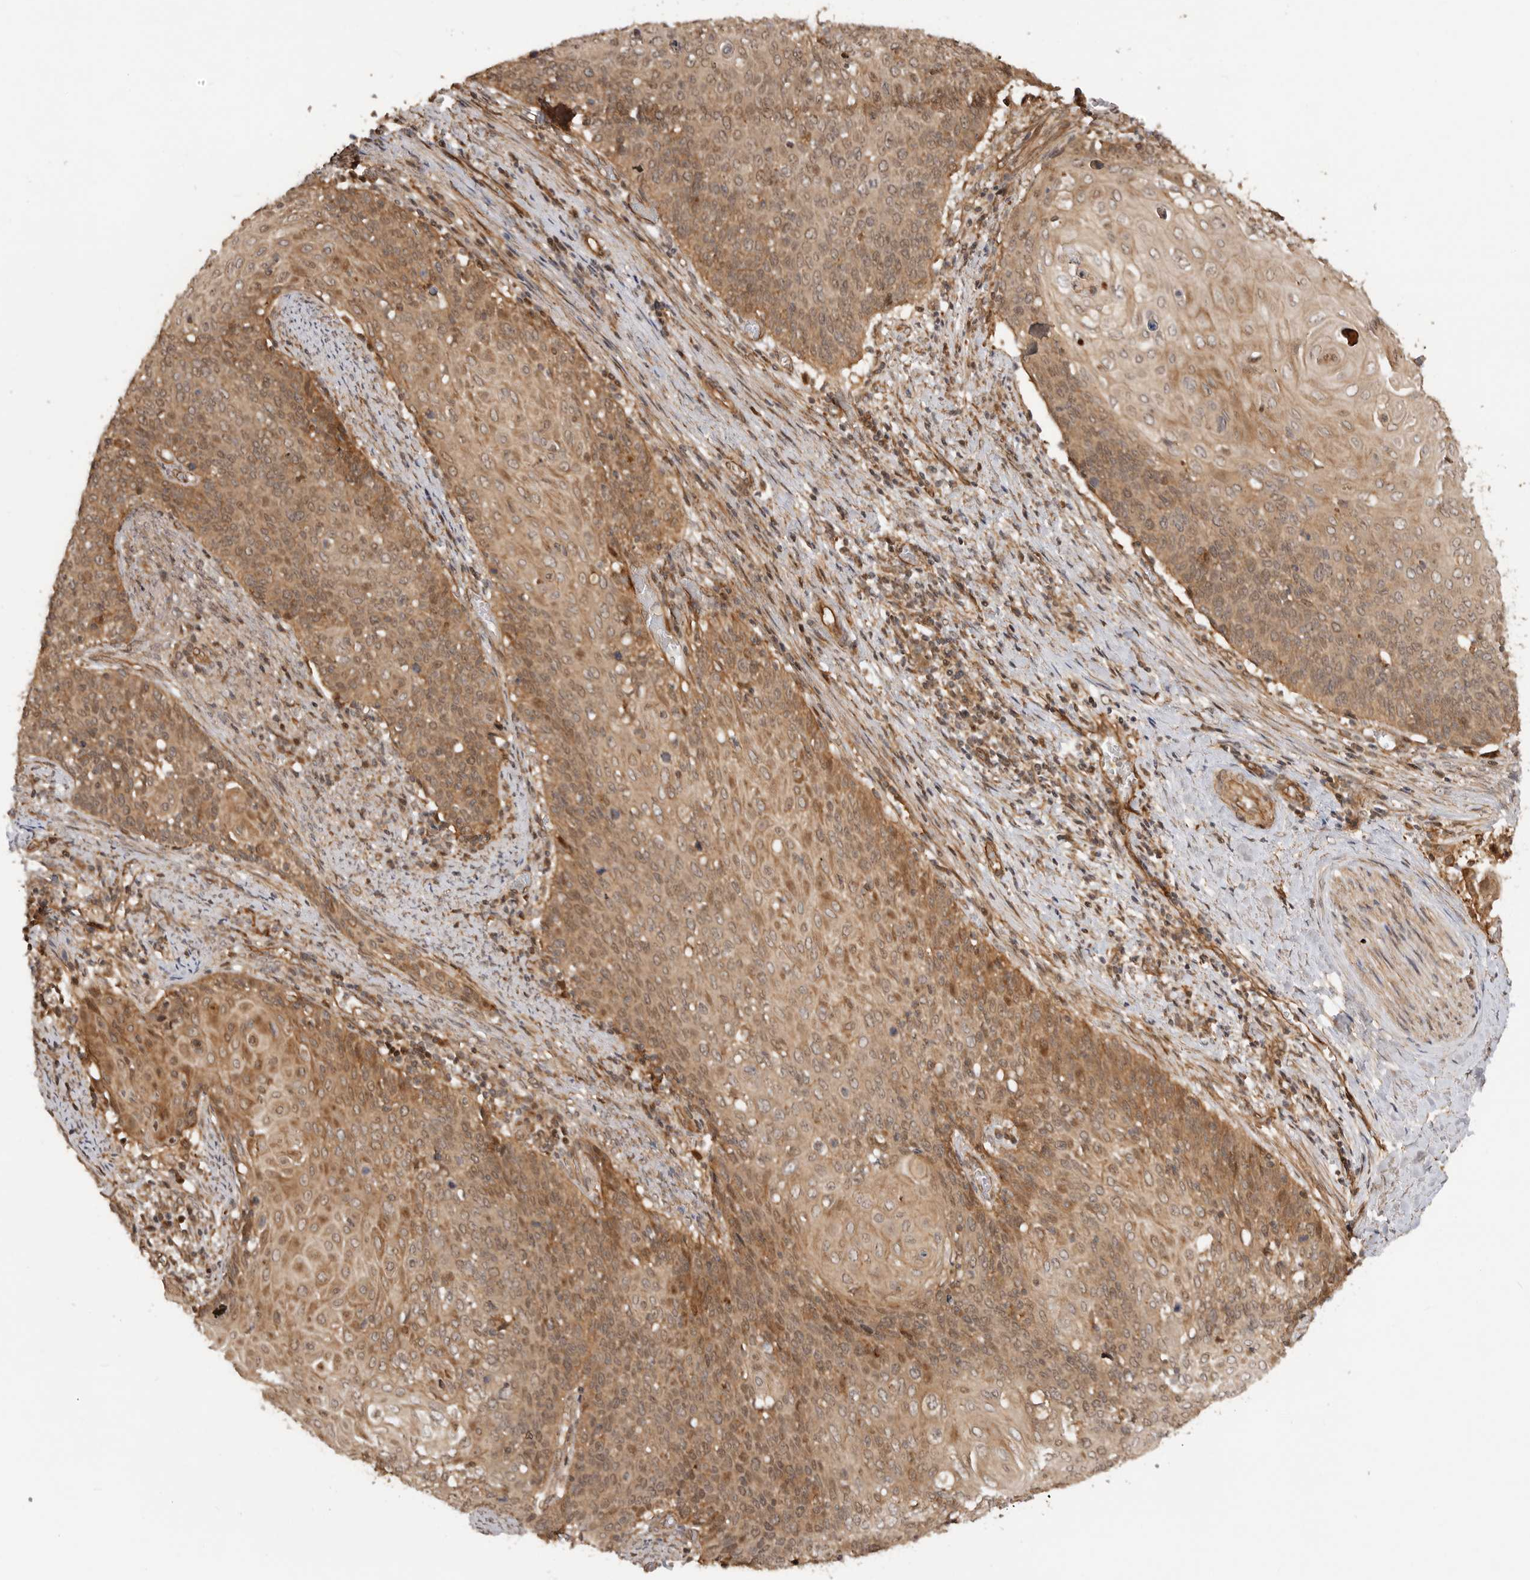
{"staining": {"intensity": "moderate", "quantity": ">75%", "location": "cytoplasmic/membranous,nuclear"}, "tissue": "cervical cancer", "cell_type": "Tumor cells", "image_type": "cancer", "snomed": [{"axis": "morphology", "description": "Squamous cell carcinoma, NOS"}, {"axis": "topography", "description": "Cervix"}], "caption": "This image exhibits cervical squamous cell carcinoma stained with immunohistochemistry (IHC) to label a protein in brown. The cytoplasmic/membranous and nuclear of tumor cells show moderate positivity for the protein. Nuclei are counter-stained blue.", "gene": "ADPRS", "patient": {"sex": "female", "age": 39}}